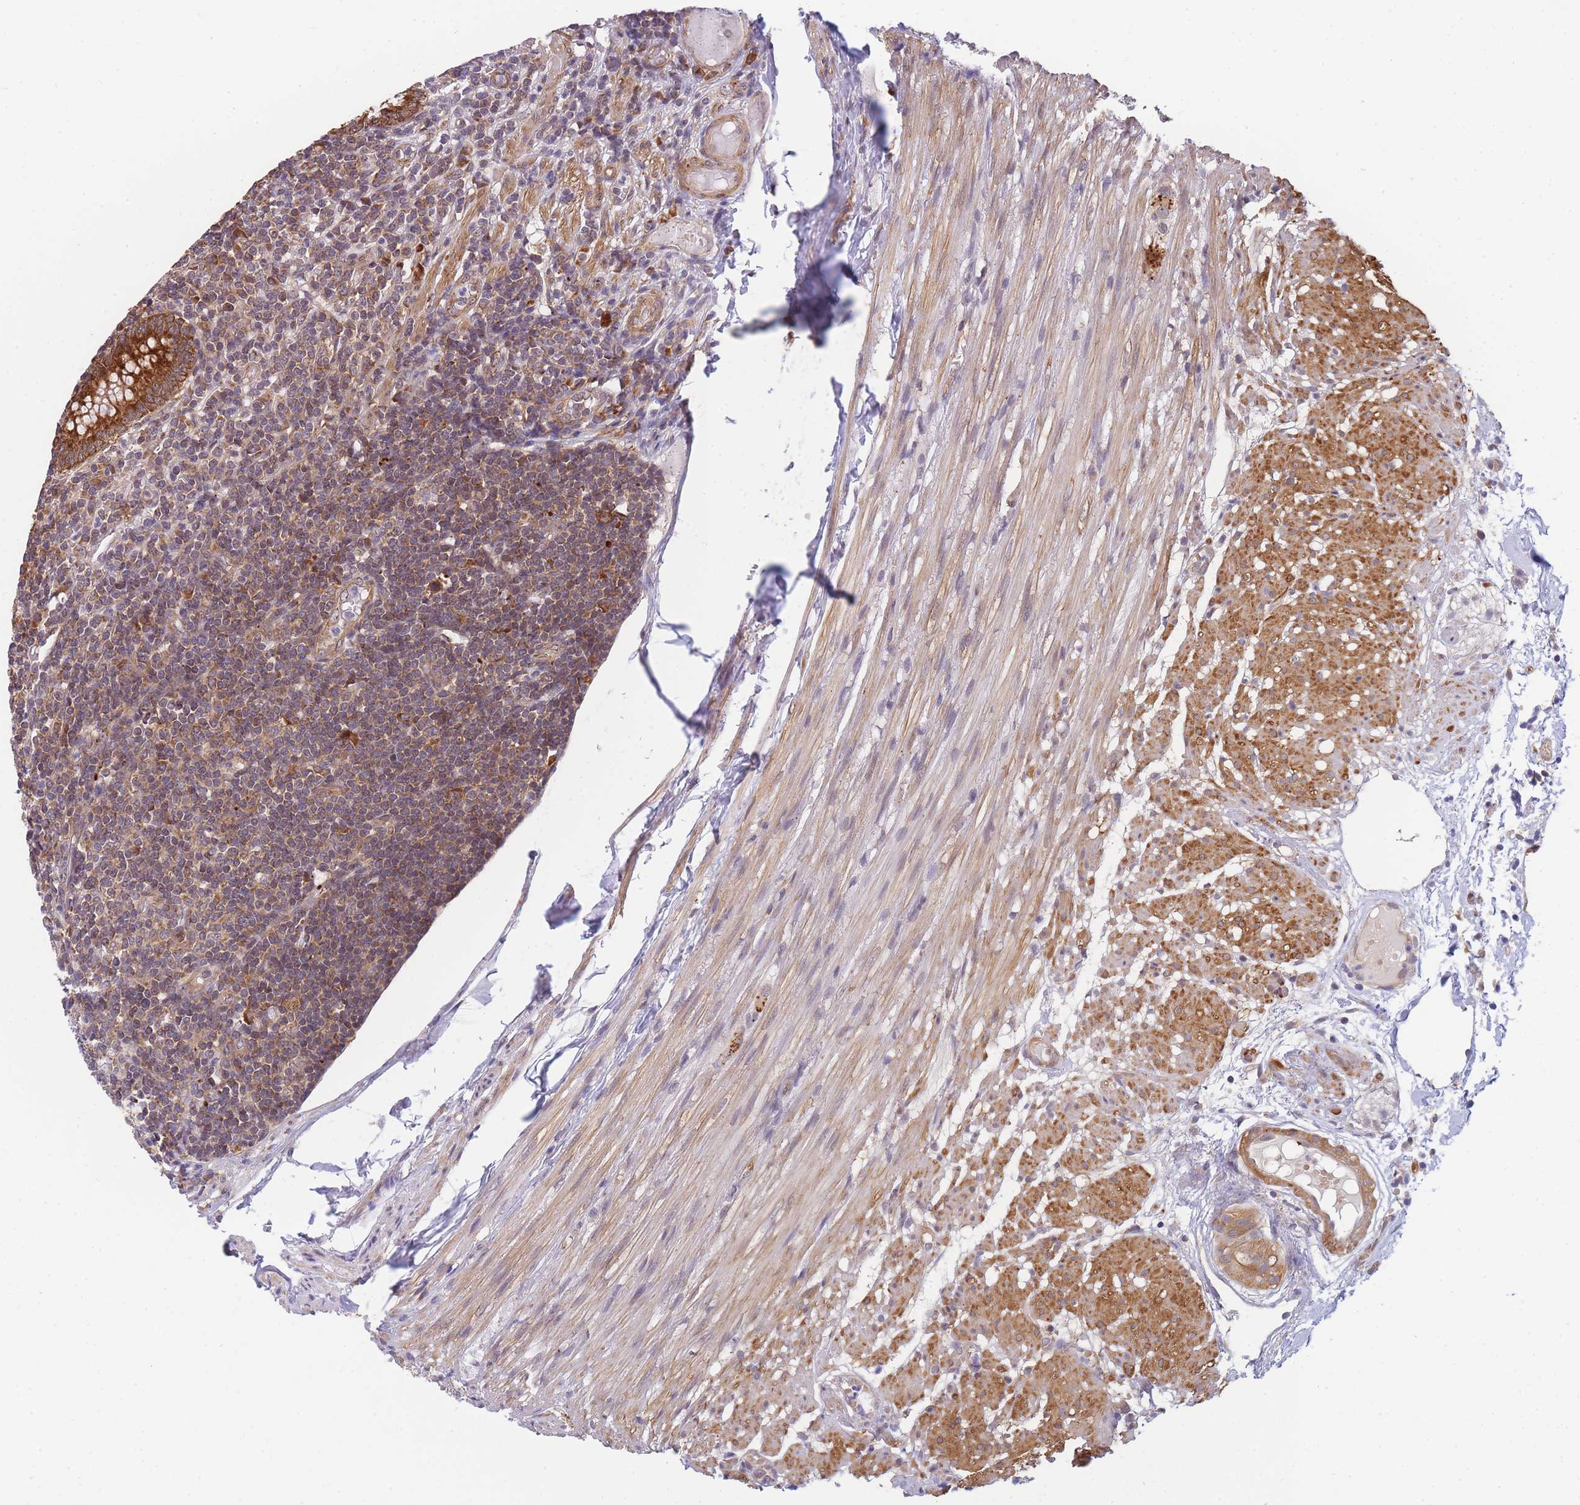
{"staining": {"intensity": "strong", "quantity": ">75%", "location": "cytoplasmic/membranous"}, "tissue": "appendix", "cell_type": "Glandular cells", "image_type": "normal", "snomed": [{"axis": "morphology", "description": "Normal tissue, NOS"}, {"axis": "topography", "description": "Appendix"}], "caption": "This histopathology image displays unremarkable appendix stained with immunohistochemistry (IHC) to label a protein in brown. The cytoplasmic/membranous of glandular cells show strong positivity for the protein. Nuclei are counter-stained blue.", "gene": "ENSG00000276345", "patient": {"sex": "male", "age": 83}}